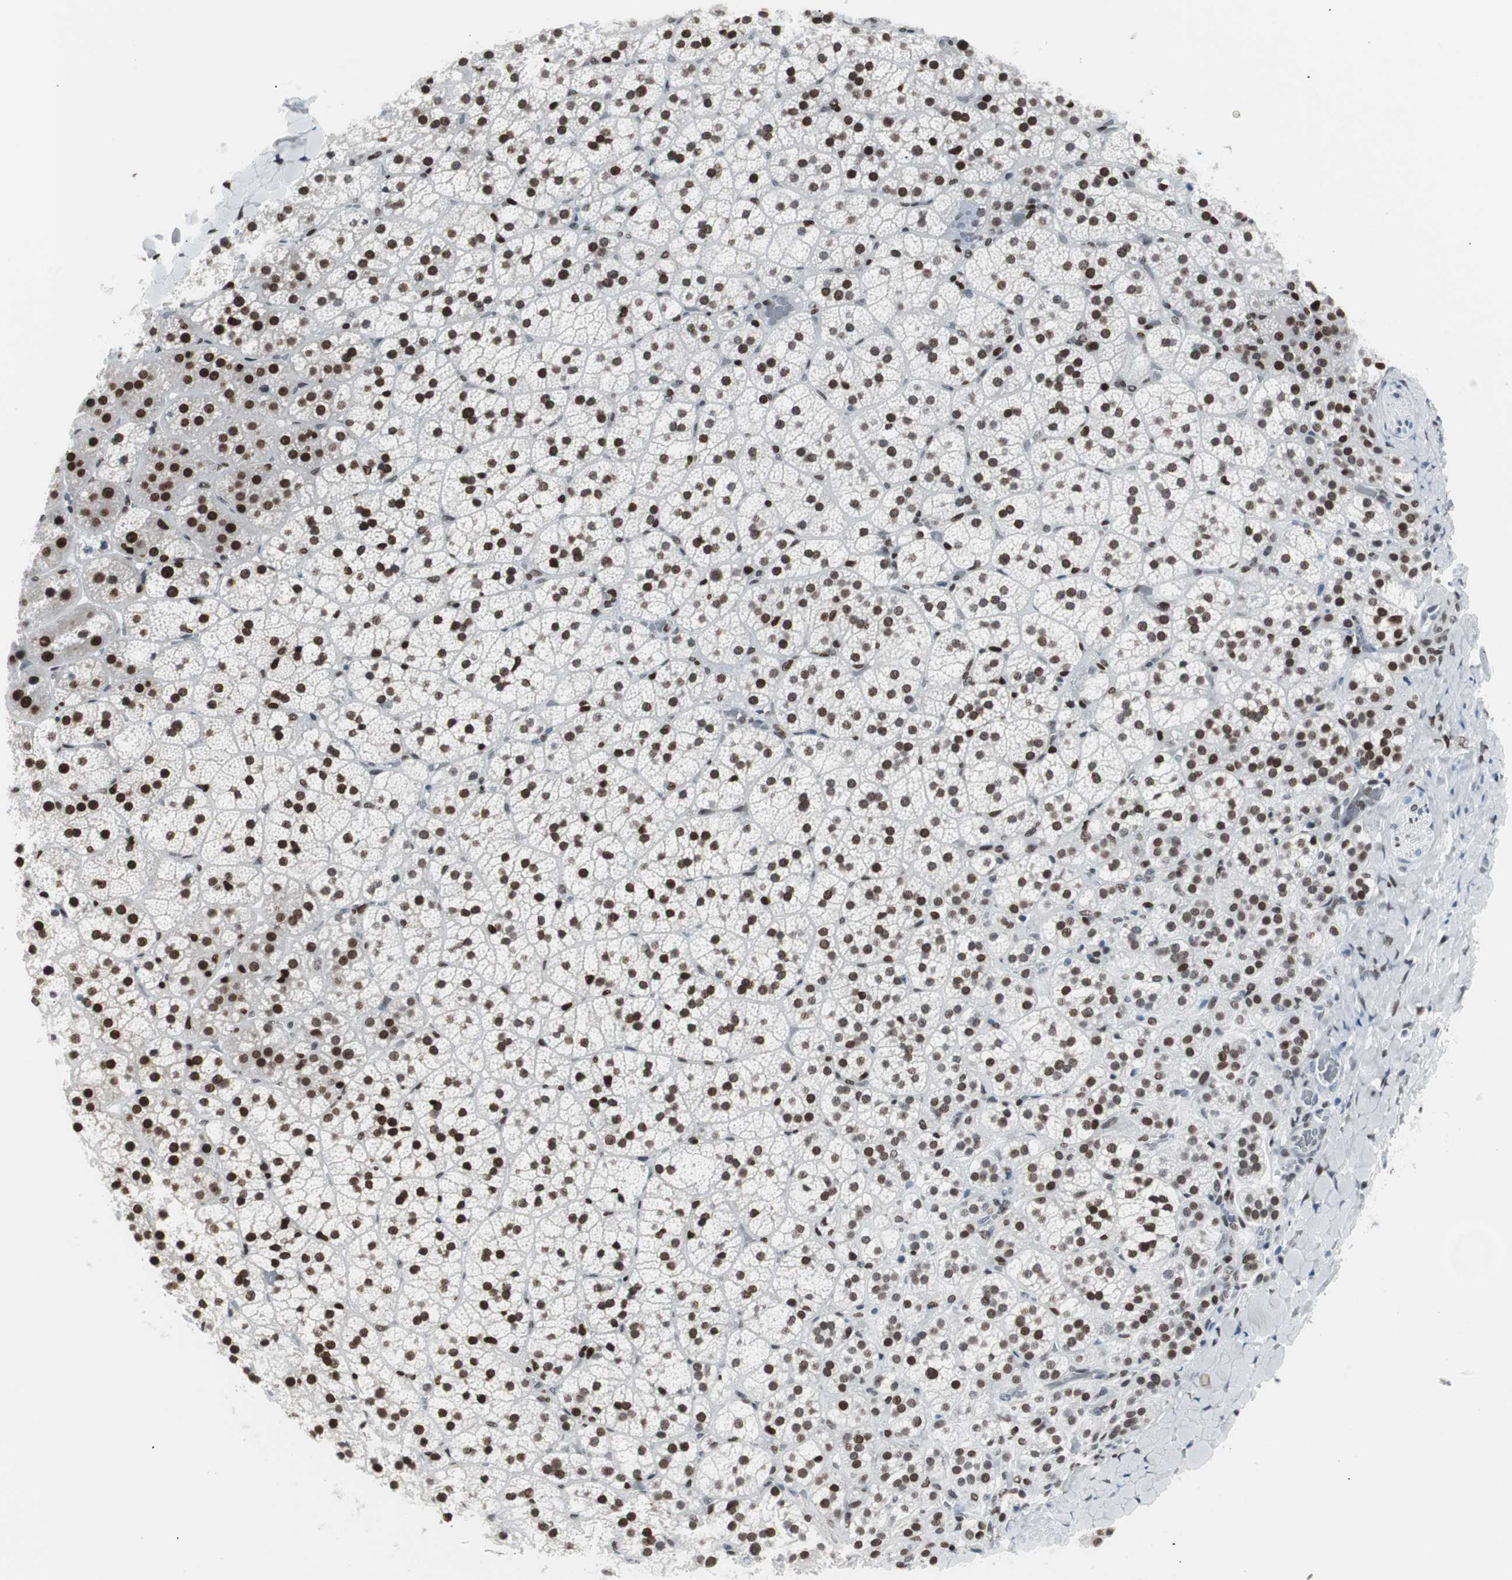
{"staining": {"intensity": "strong", "quantity": ">75%", "location": "nuclear"}, "tissue": "adrenal gland", "cell_type": "Glandular cells", "image_type": "normal", "snomed": [{"axis": "morphology", "description": "Normal tissue, NOS"}, {"axis": "topography", "description": "Adrenal gland"}], "caption": "Benign adrenal gland reveals strong nuclear positivity in approximately >75% of glandular cells, visualized by immunohistochemistry.", "gene": "CEBPB", "patient": {"sex": "female", "age": 44}}